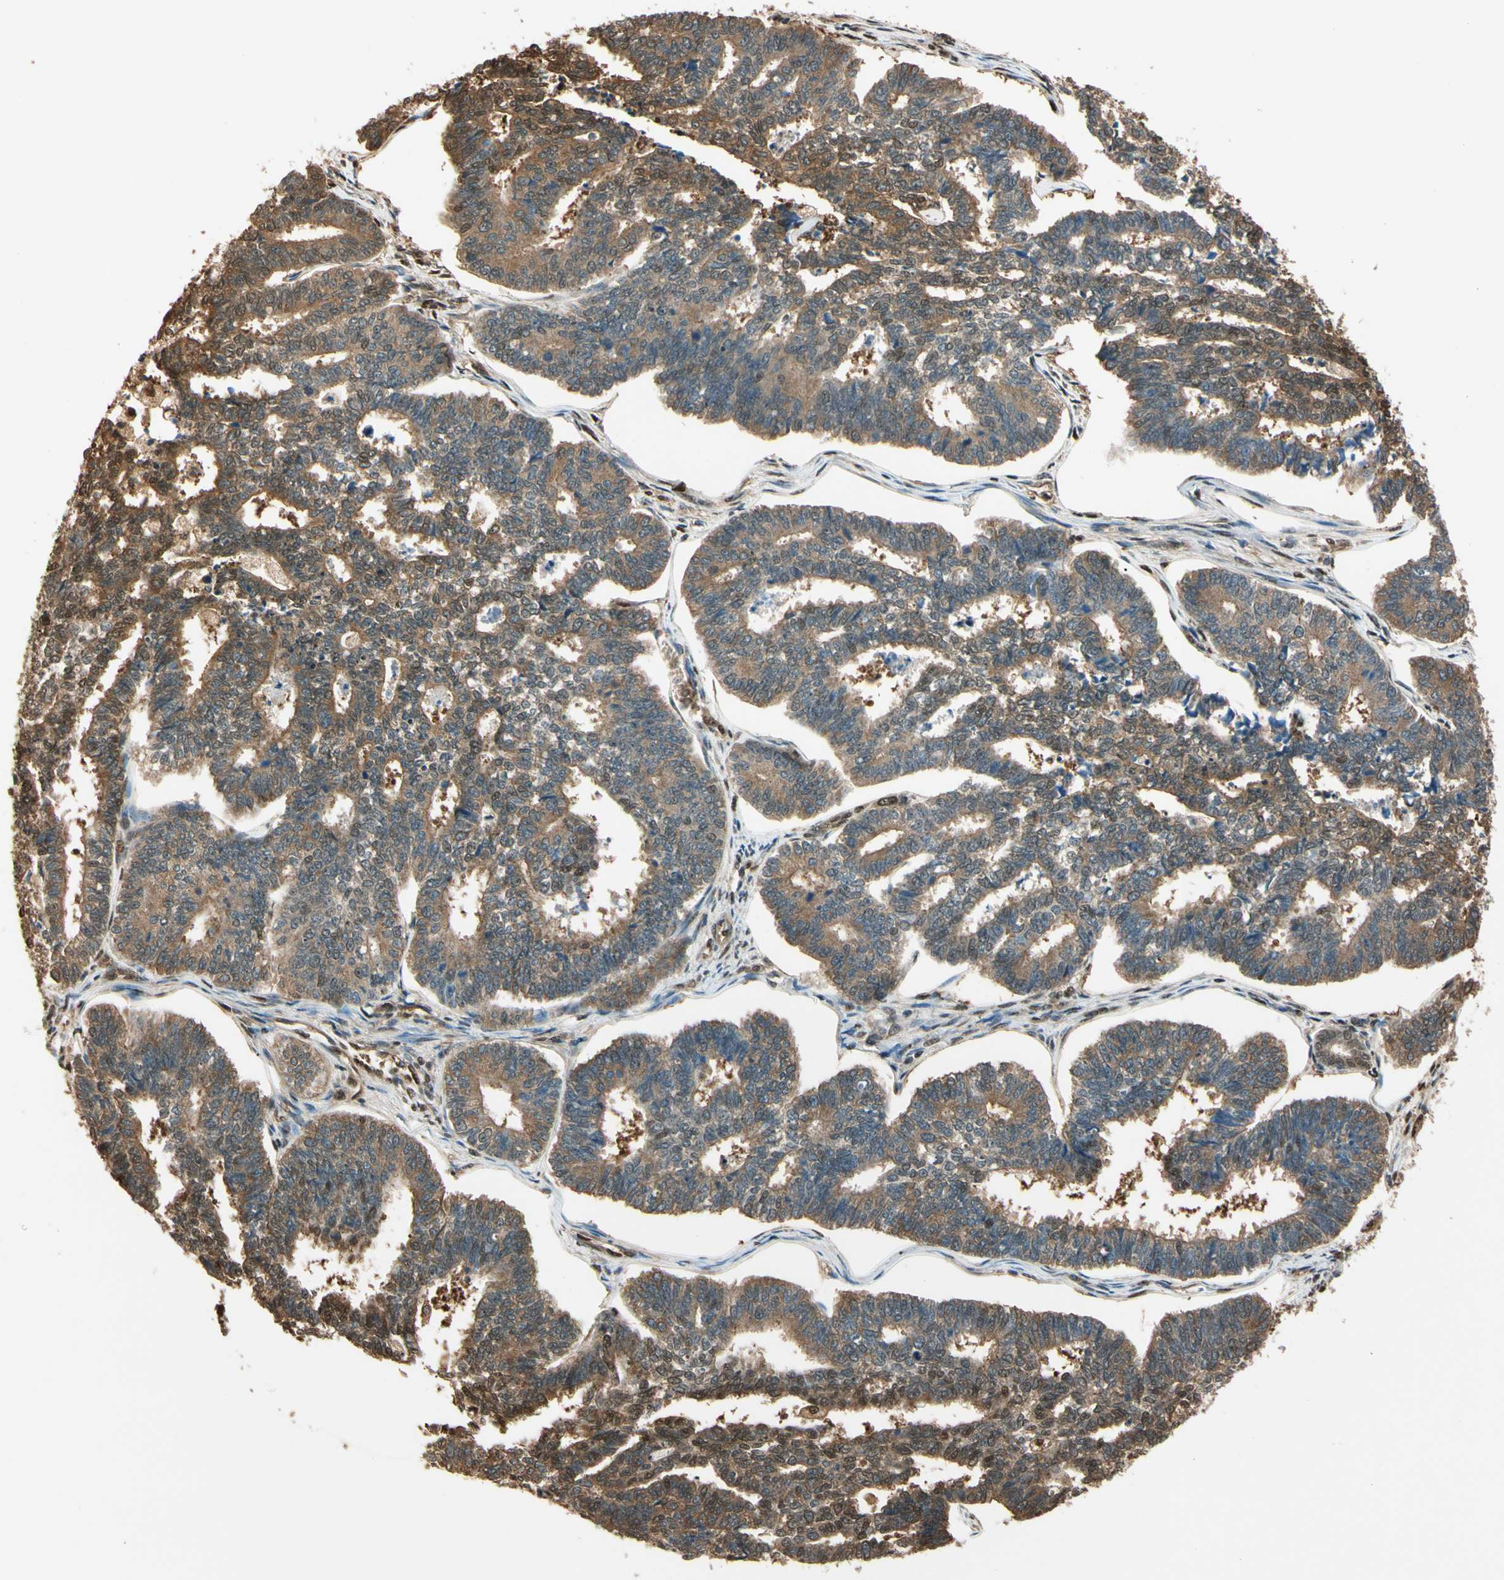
{"staining": {"intensity": "moderate", "quantity": ">75%", "location": "cytoplasmic/membranous"}, "tissue": "endometrial cancer", "cell_type": "Tumor cells", "image_type": "cancer", "snomed": [{"axis": "morphology", "description": "Adenocarcinoma, NOS"}, {"axis": "topography", "description": "Endometrium"}], "caption": "IHC histopathology image of human endometrial cancer (adenocarcinoma) stained for a protein (brown), which reveals medium levels of moderate cytoplasmic/membranous positivity in approximately >75% of tumor cells.", "gene": "PNCK", "patient": {"sex": "female", "age": 70}}